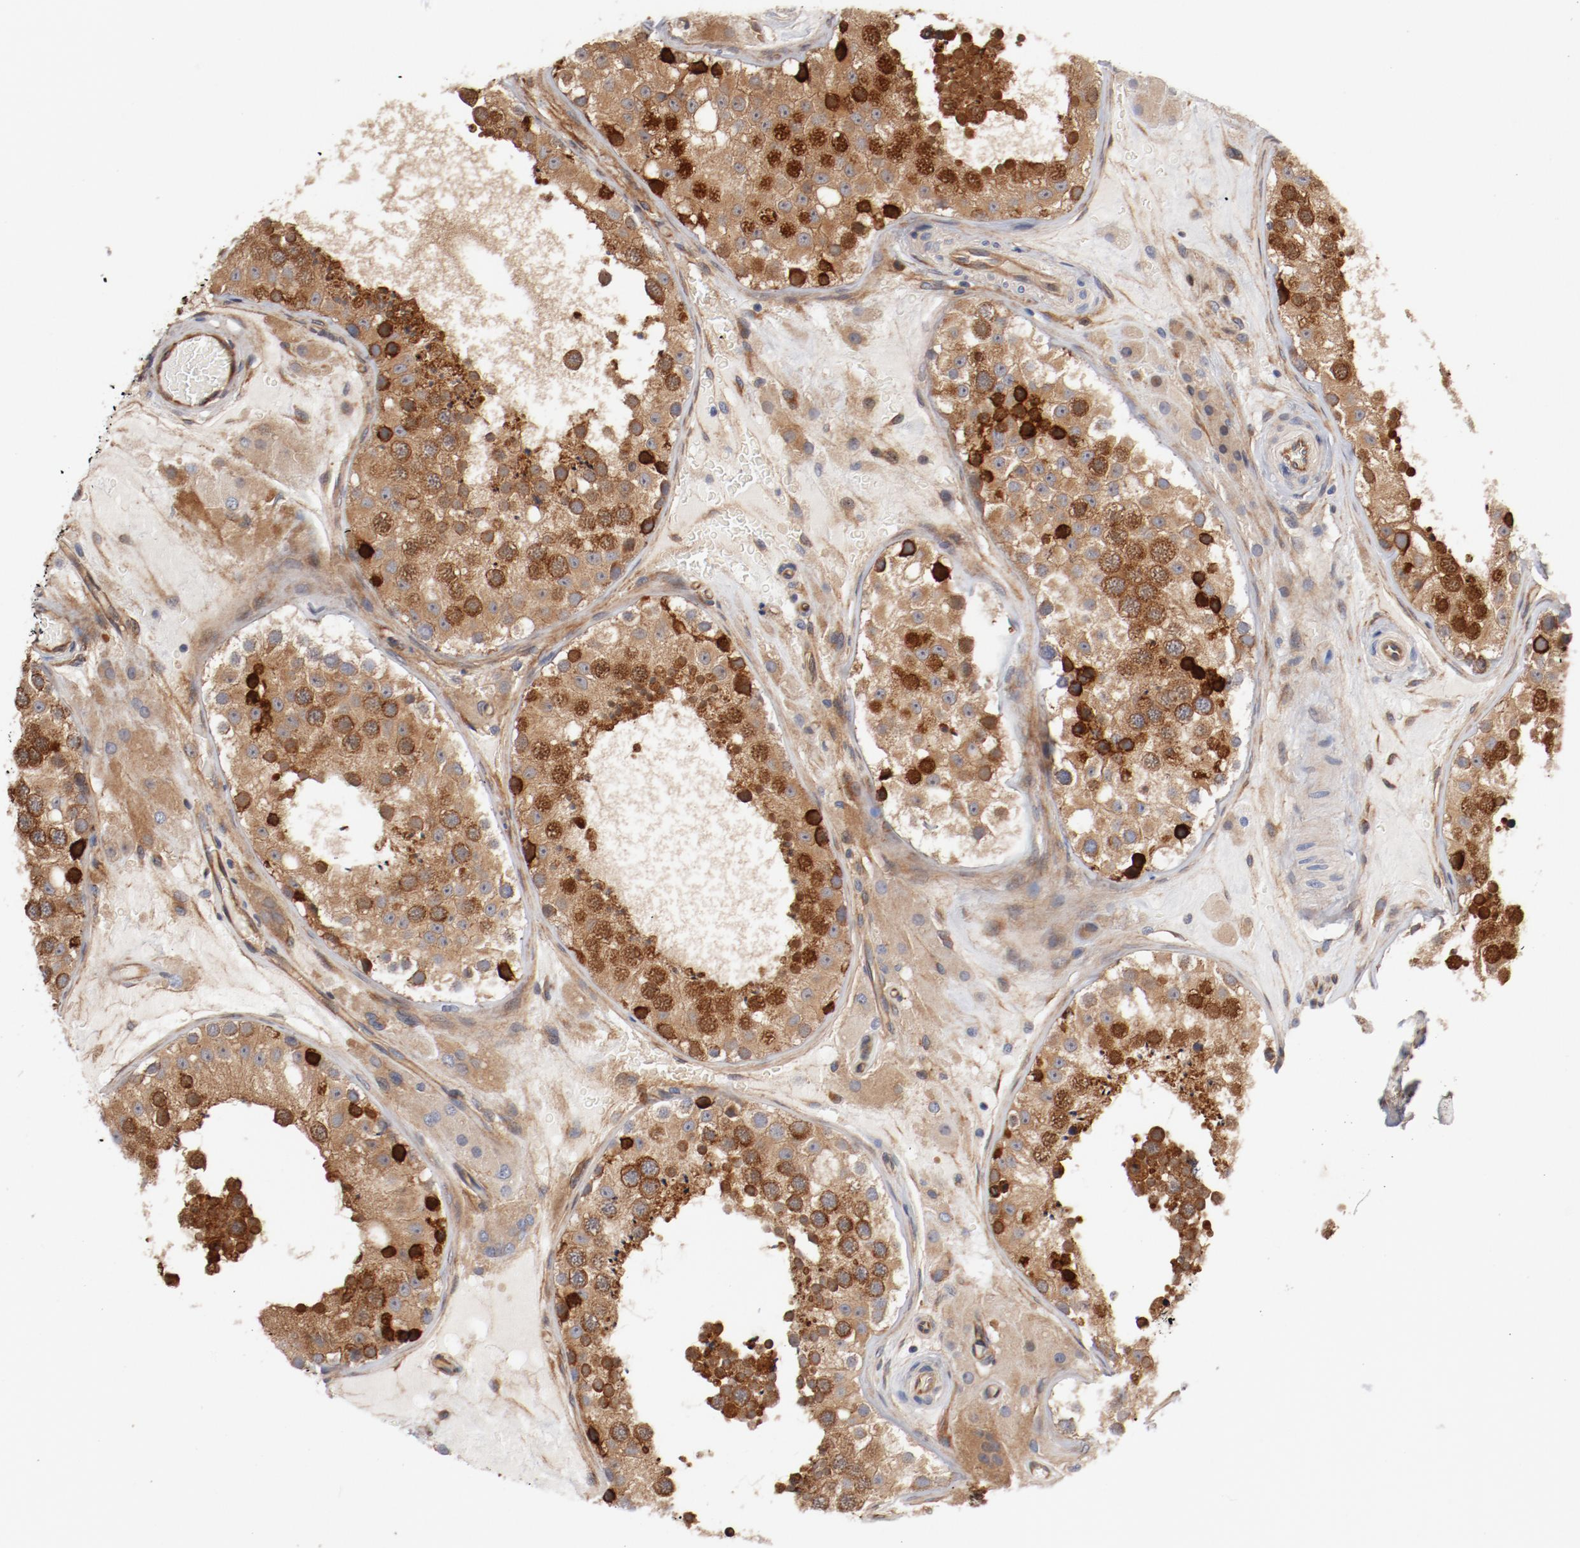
{"staining": {"intensity": "strong", "quantity": ">75%", "location": "cytoplasmic/membranous"}, "tissue": "testis", "cell_type": "Cells in seminiferous ducts", "image_type": "normal", "snomed": [{"axis": "morphology", "description": "Normal tissue, NOS"}, {"axis": "topography", "description": "Testis"}], "caption": "An immunohistochemistry image of normal tissue is shown. Protein staining in brown shows strong cytoplasmic/membranous positivity in testis within cells in seminiferous ducts.", "gene": "PITPNM2", "patient": {"sex": "male", "age": 26}}